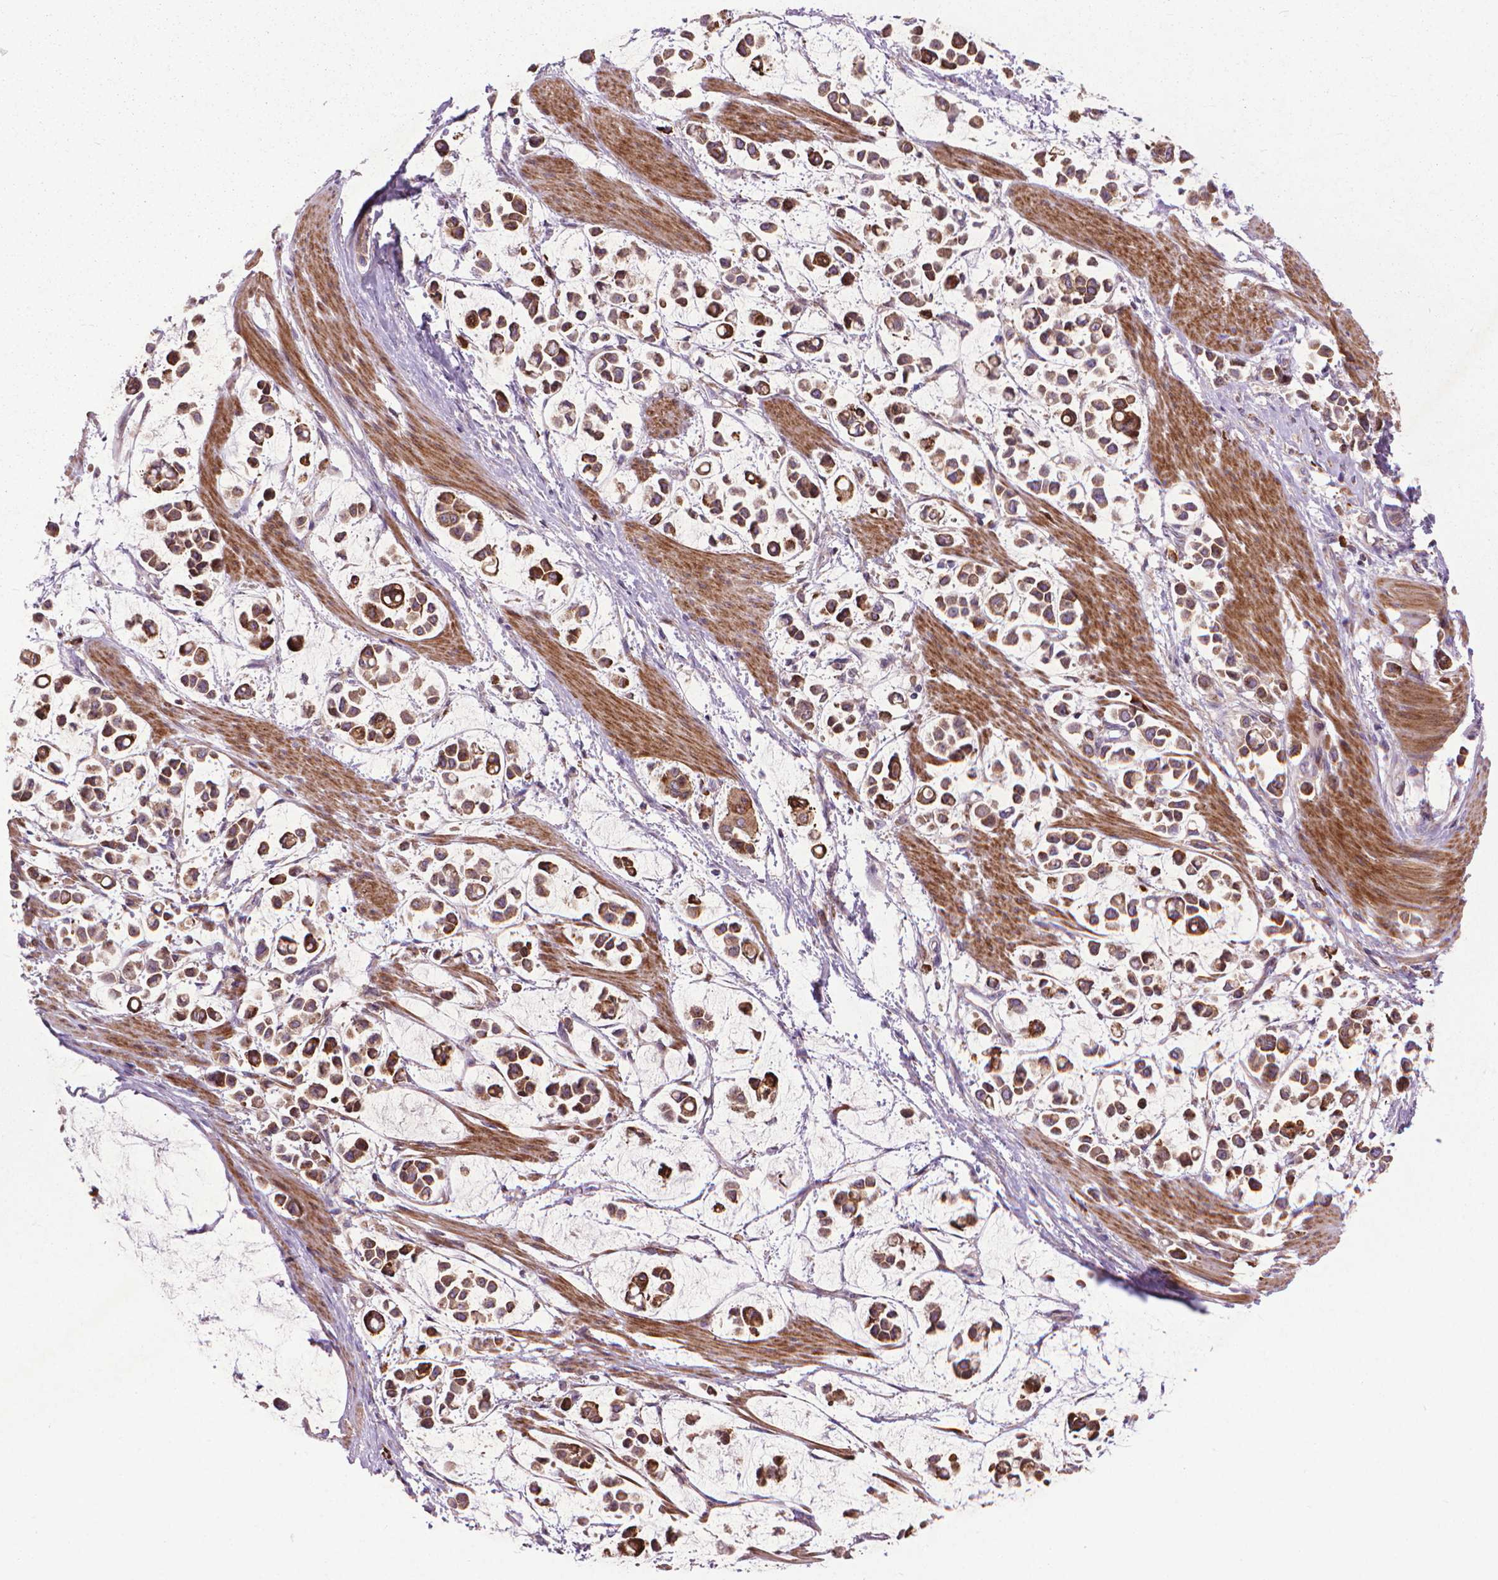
{"staining": {"intensity": "moderate", "quantity": ">75%", "location": "cytoplasmic/membranous"}, "tissue": "stomach cancer", "cell_type": "Tumor cells", "image_type": "cancer", "snomed": [{"axis": "morphology", "description": "Adenocarcinoma, NOS"}, {"axis": "topography", "description": "Stomach"}], "caption": "Tumor cells demonstrate medium levels of moderate cytoplasmic/membranous staining in about >75% of cells in human stomach cancer (adenocarcinoma).", "gene": "MYH14", "patient": {"sex": "male", "age": 82}}